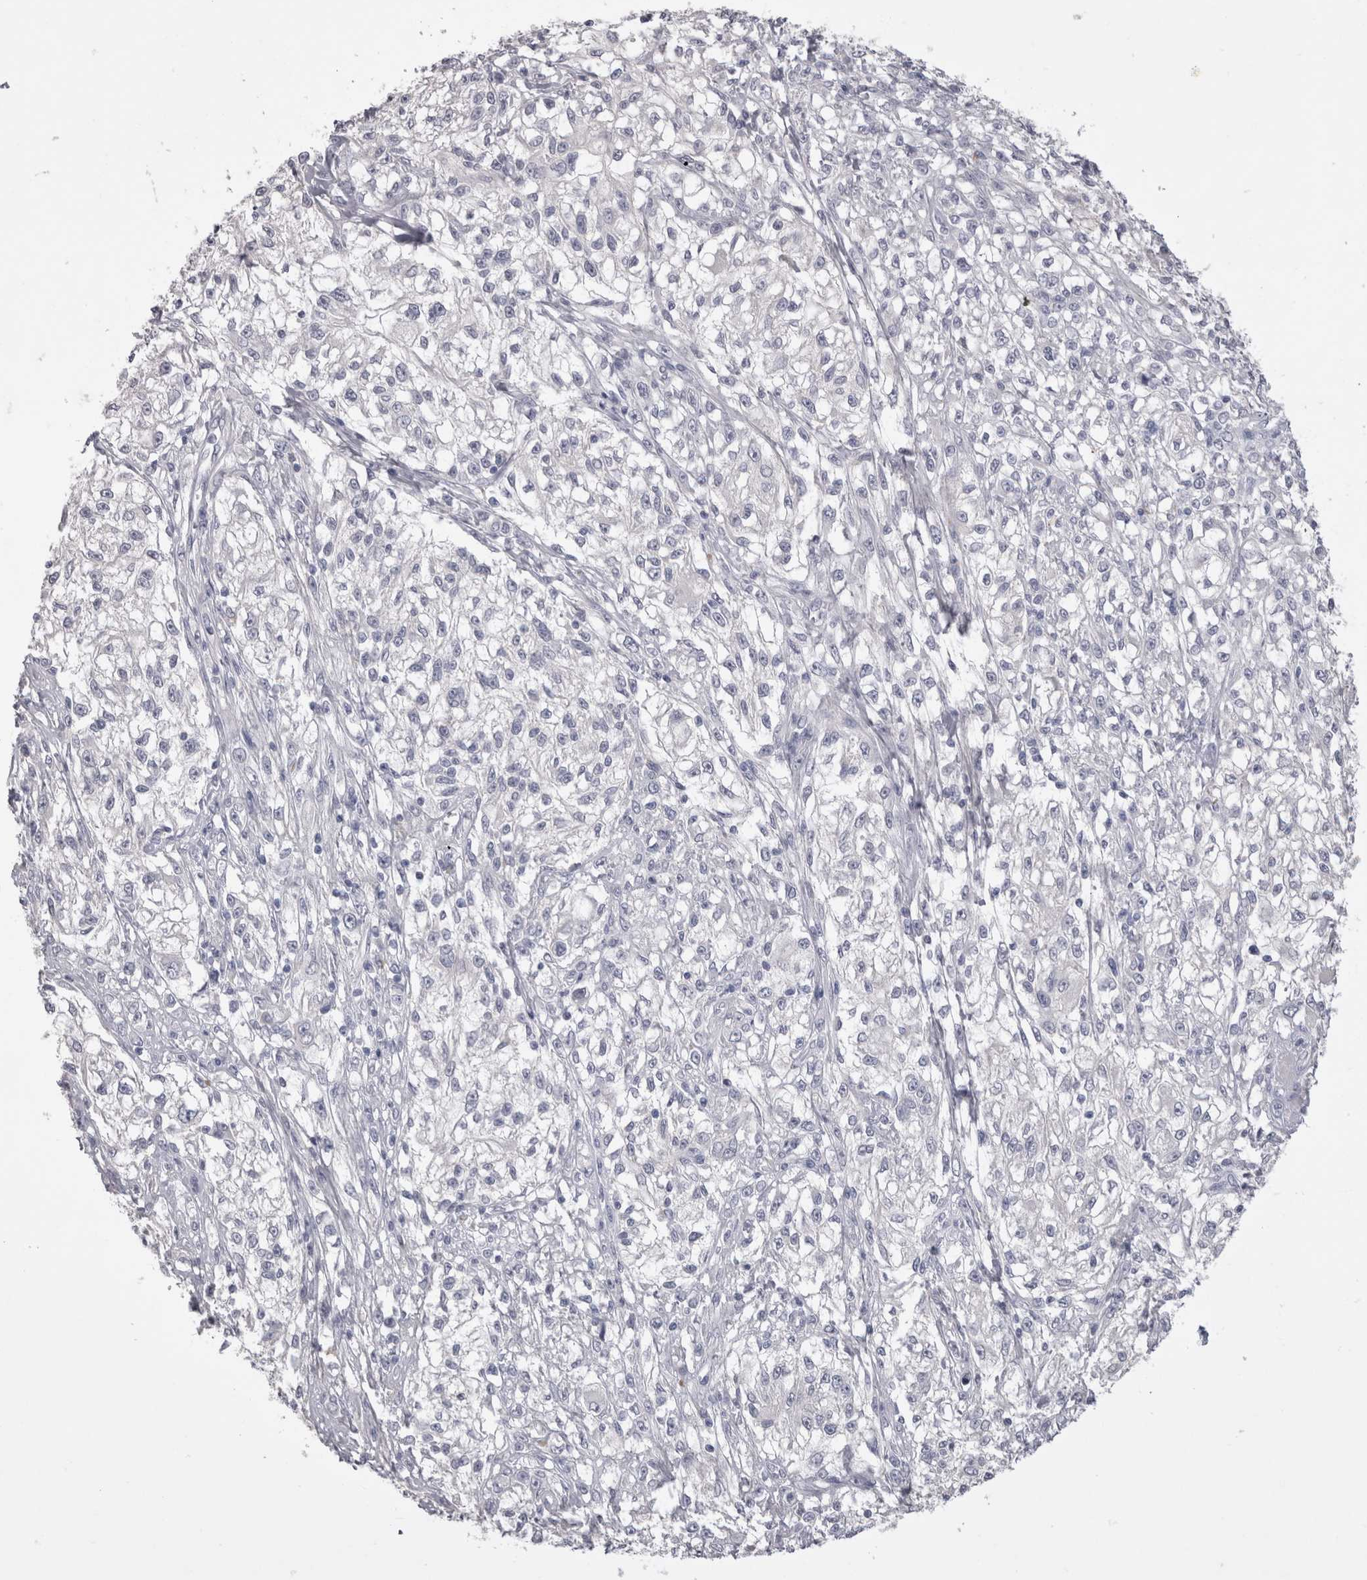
{"staining": {"intensity": "negative", "quantity": "none", "location": "none"}, "tissue": "melanoma", "cell_type": "Tumor cells", "image_type": "cancer", "snomed": [{"axis": "morphology", "description": "Malignant melanoma, NOS"}, {"axis": "topography", "description": "Skin of head"}], "caption": "Malignant melanoma stained for a protein using IHC reveals no staining tumor cells.", "gene": "ADAM2", "patient": {"sex": "male", "age": 83}}